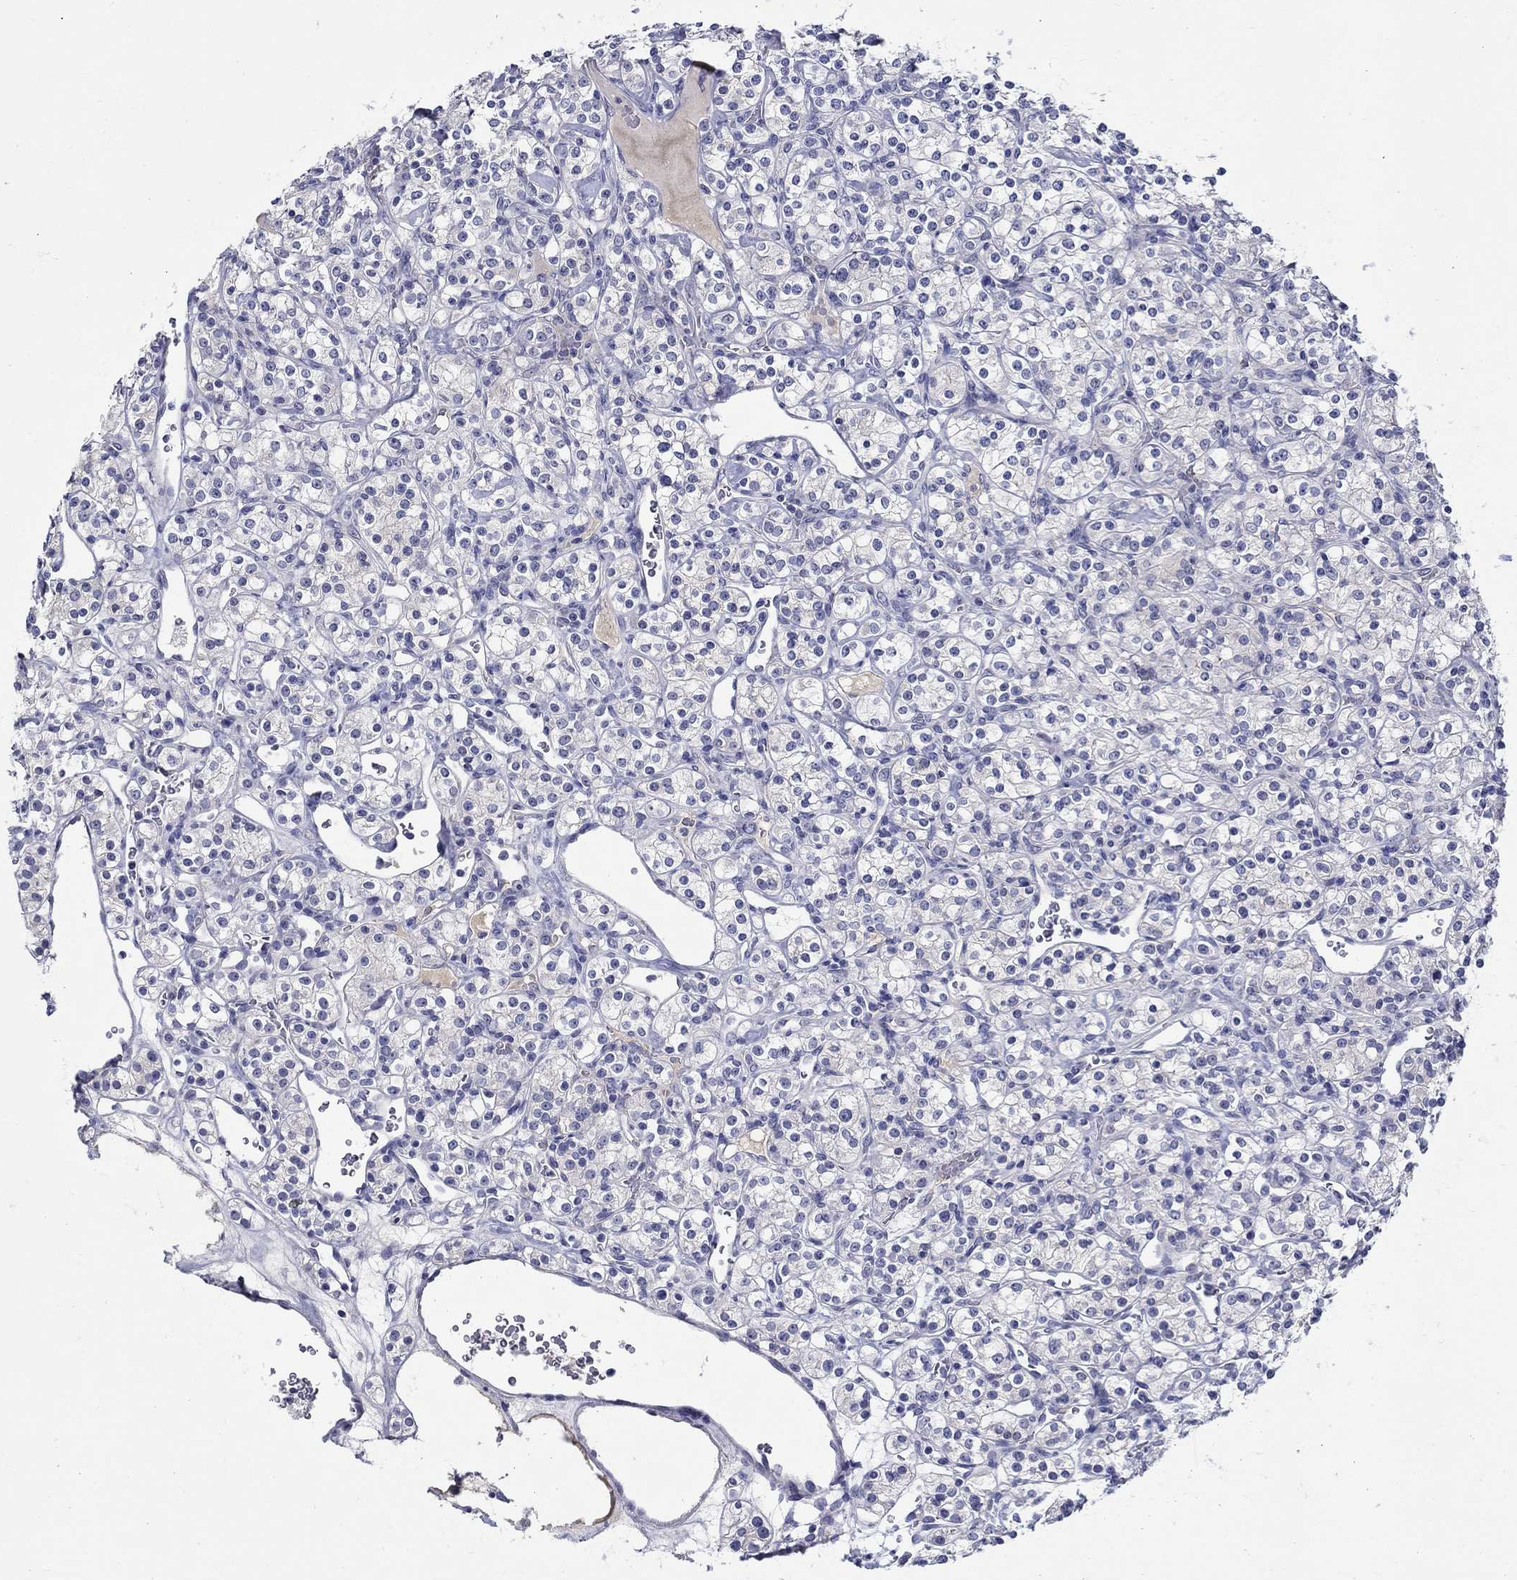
{"staining": {"intensity": "negative", "quantity": "none", "location": "none"}, "tissue": "renal cancer", "cell_type": "Tumor cells", "image_type": "cancer", "snomed": [{"axis": "morphology", "description": "Adenocarcinoma, NOS"}, {"axis": "topography", "description": "Kidney"}], "caption": "Immunohistochemistry (IHC) photomicrograph of neoplastic tissue: human renal cancer (adenocarcinoma) stained with DAB displays no significant protein positivity in tumor cells.", "gene": "SLC30A3", "patient": {"sex": "male", "age": 77}}